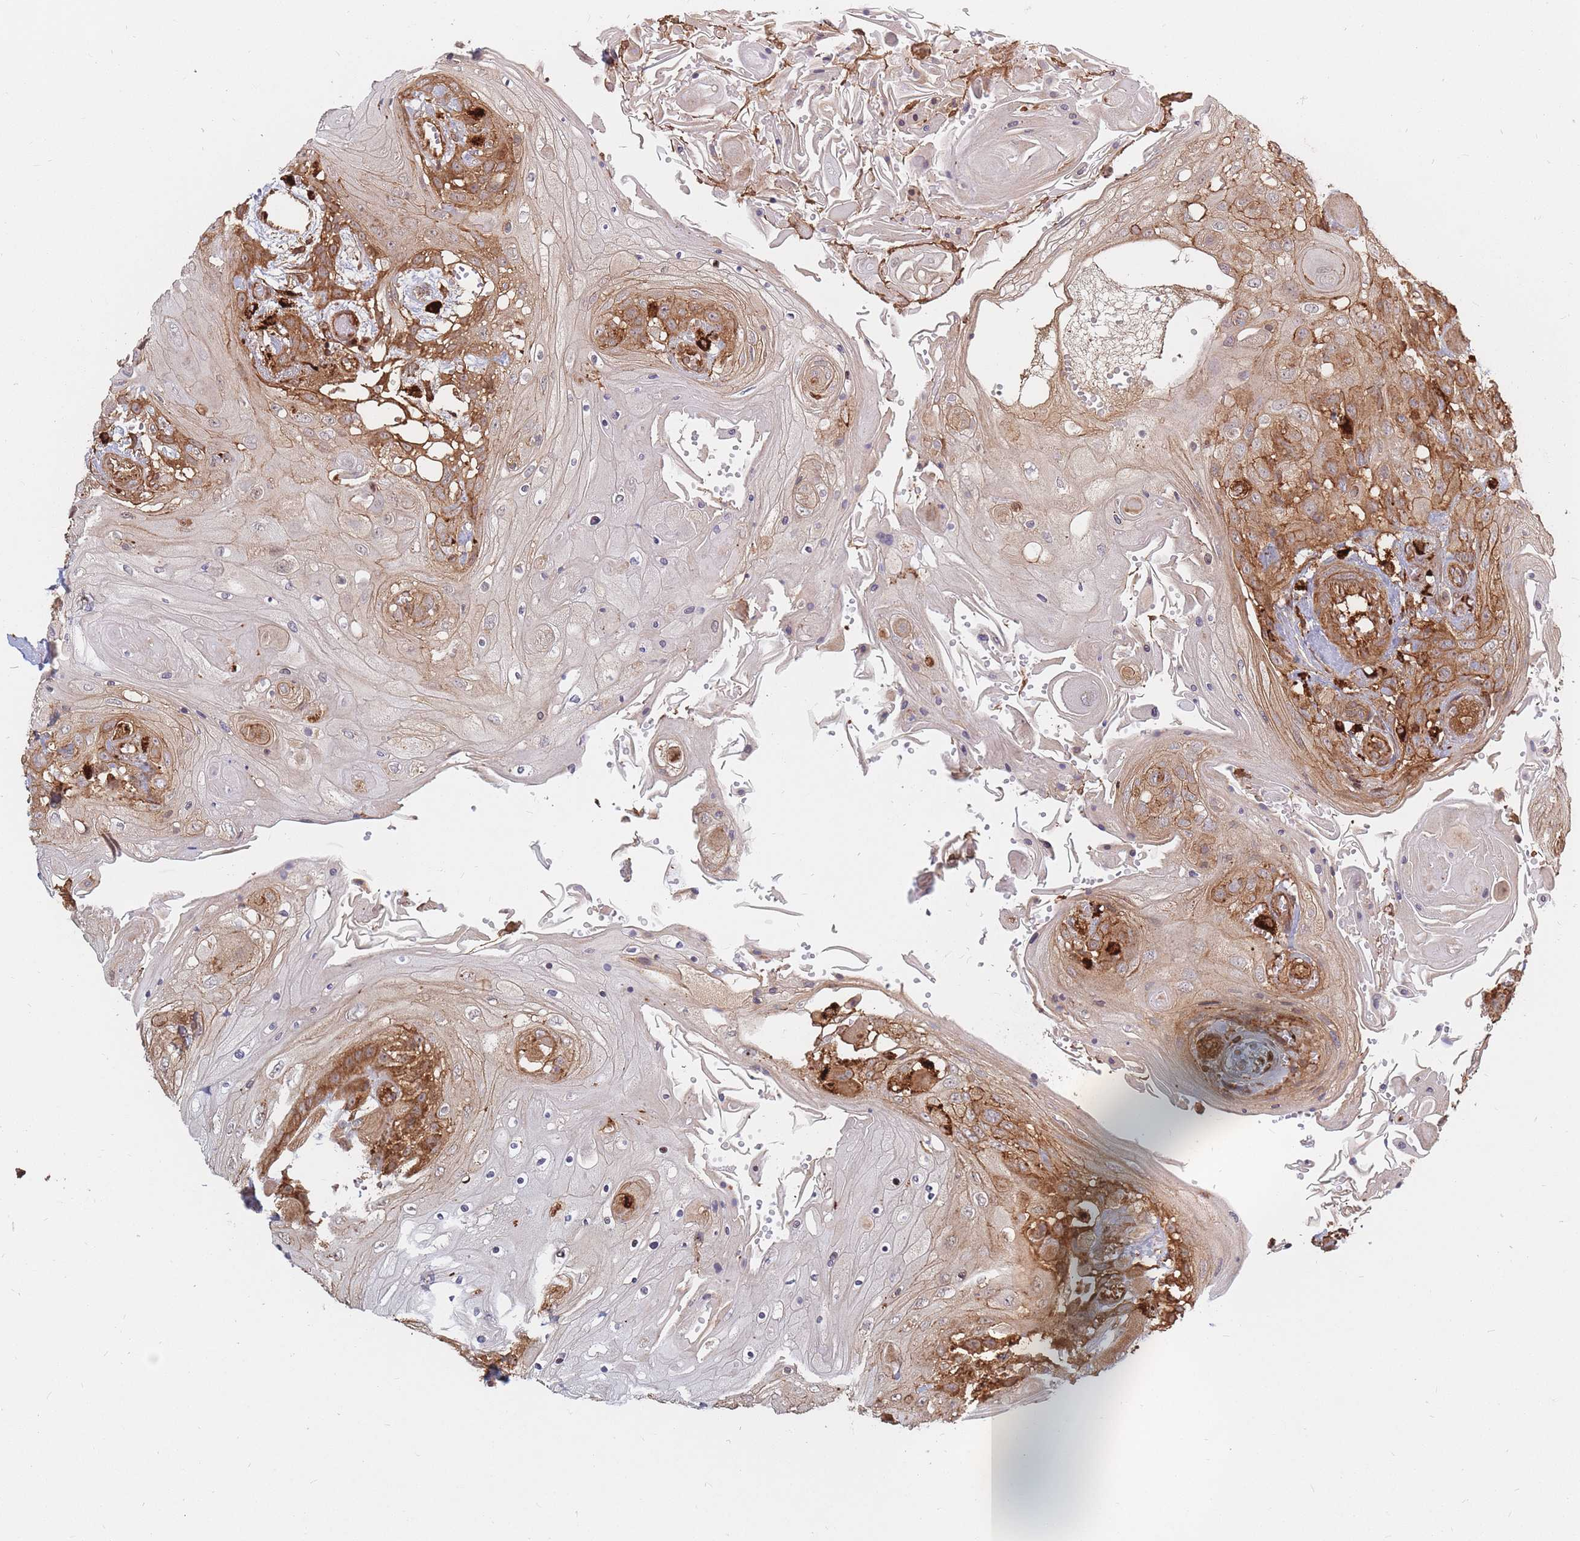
{"staining": {"intensity": "strong", "quantity": "25%-75%", "location": "cytoplasmic/membranous"}, "tissue": "head and neck cancer", "cell_type": "Tumor cells", "image_type": "cancer", "snomed": [{"axis": "morphology", "description": "Squamous cell carcinoma, NOS"}, {"axis": "topography", "description": "Head-Neck"}], "caption": "This is a photomicrograph of immunohistochemistry (IHC) staining of head and neck cancer, which shows strong expression in the cytoplasmic/membranous of tumor cells.", "gene": "RASSF2", "patient": {"sex": "female", "age": 43}}